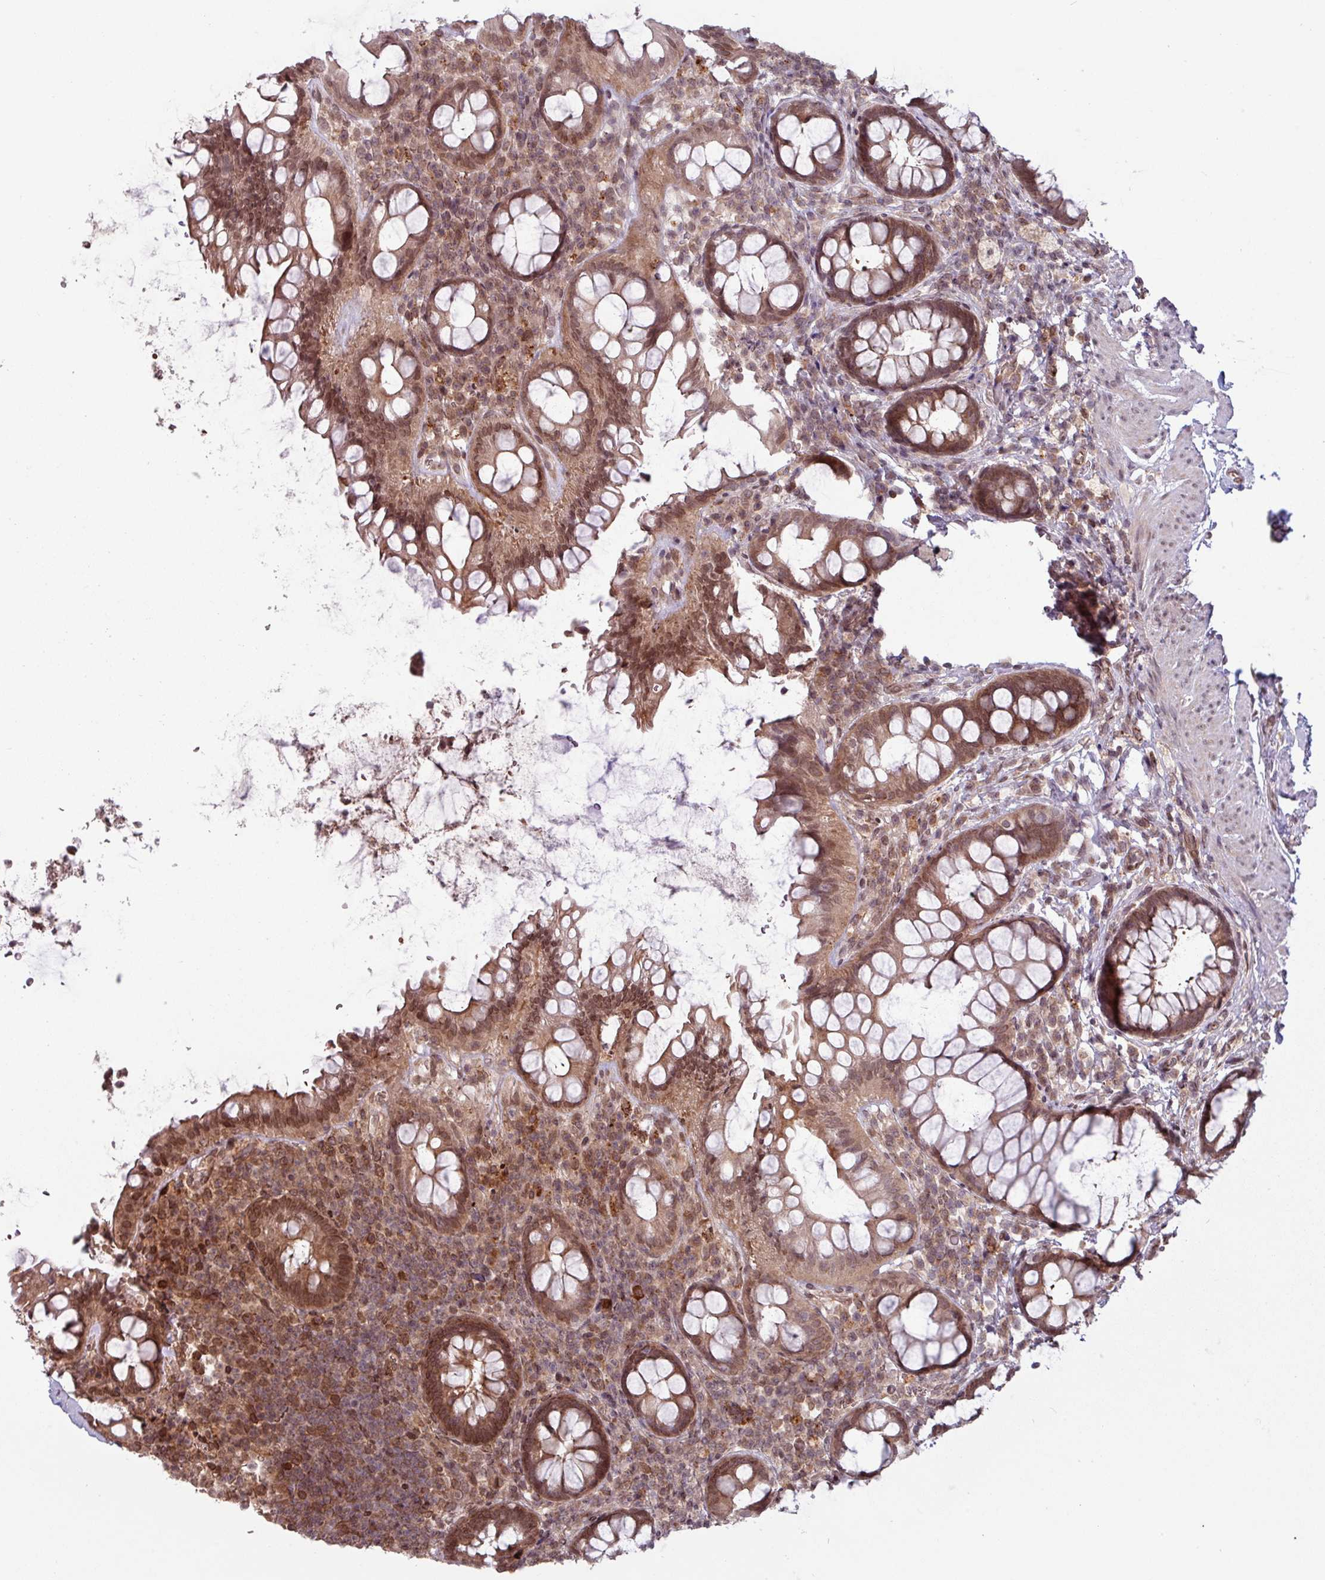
{"staining": {"intensity": "moderate", "quantity": ">75%", "location": "cytoplasmic/membranous,nuclear"}, "tissue": "rectum", "cell_type": "Glandular cells", "image_type": "normal", "snomed": [{"axis": "morphology", "description": "Normal tissue, NOS"}, {"axis": "topography", "description": "Rectum"}, {"axis": "topography", "description": "Peripheral nerve tissue"}], "caption": "The image reveals immunohistochemical staining of normal rectum. There is moderate cytoplasmic/membranous,nuclear expression is identified in about >75% of glandular cells. The staining was performed using DAB (3,3'-diaminobenzidine), with brown indicating positive protein expression. Nuclei are stained blue with hematoxylin.", "gene": "RBM4B", "patient": {"sex": "female", "age": 69}}